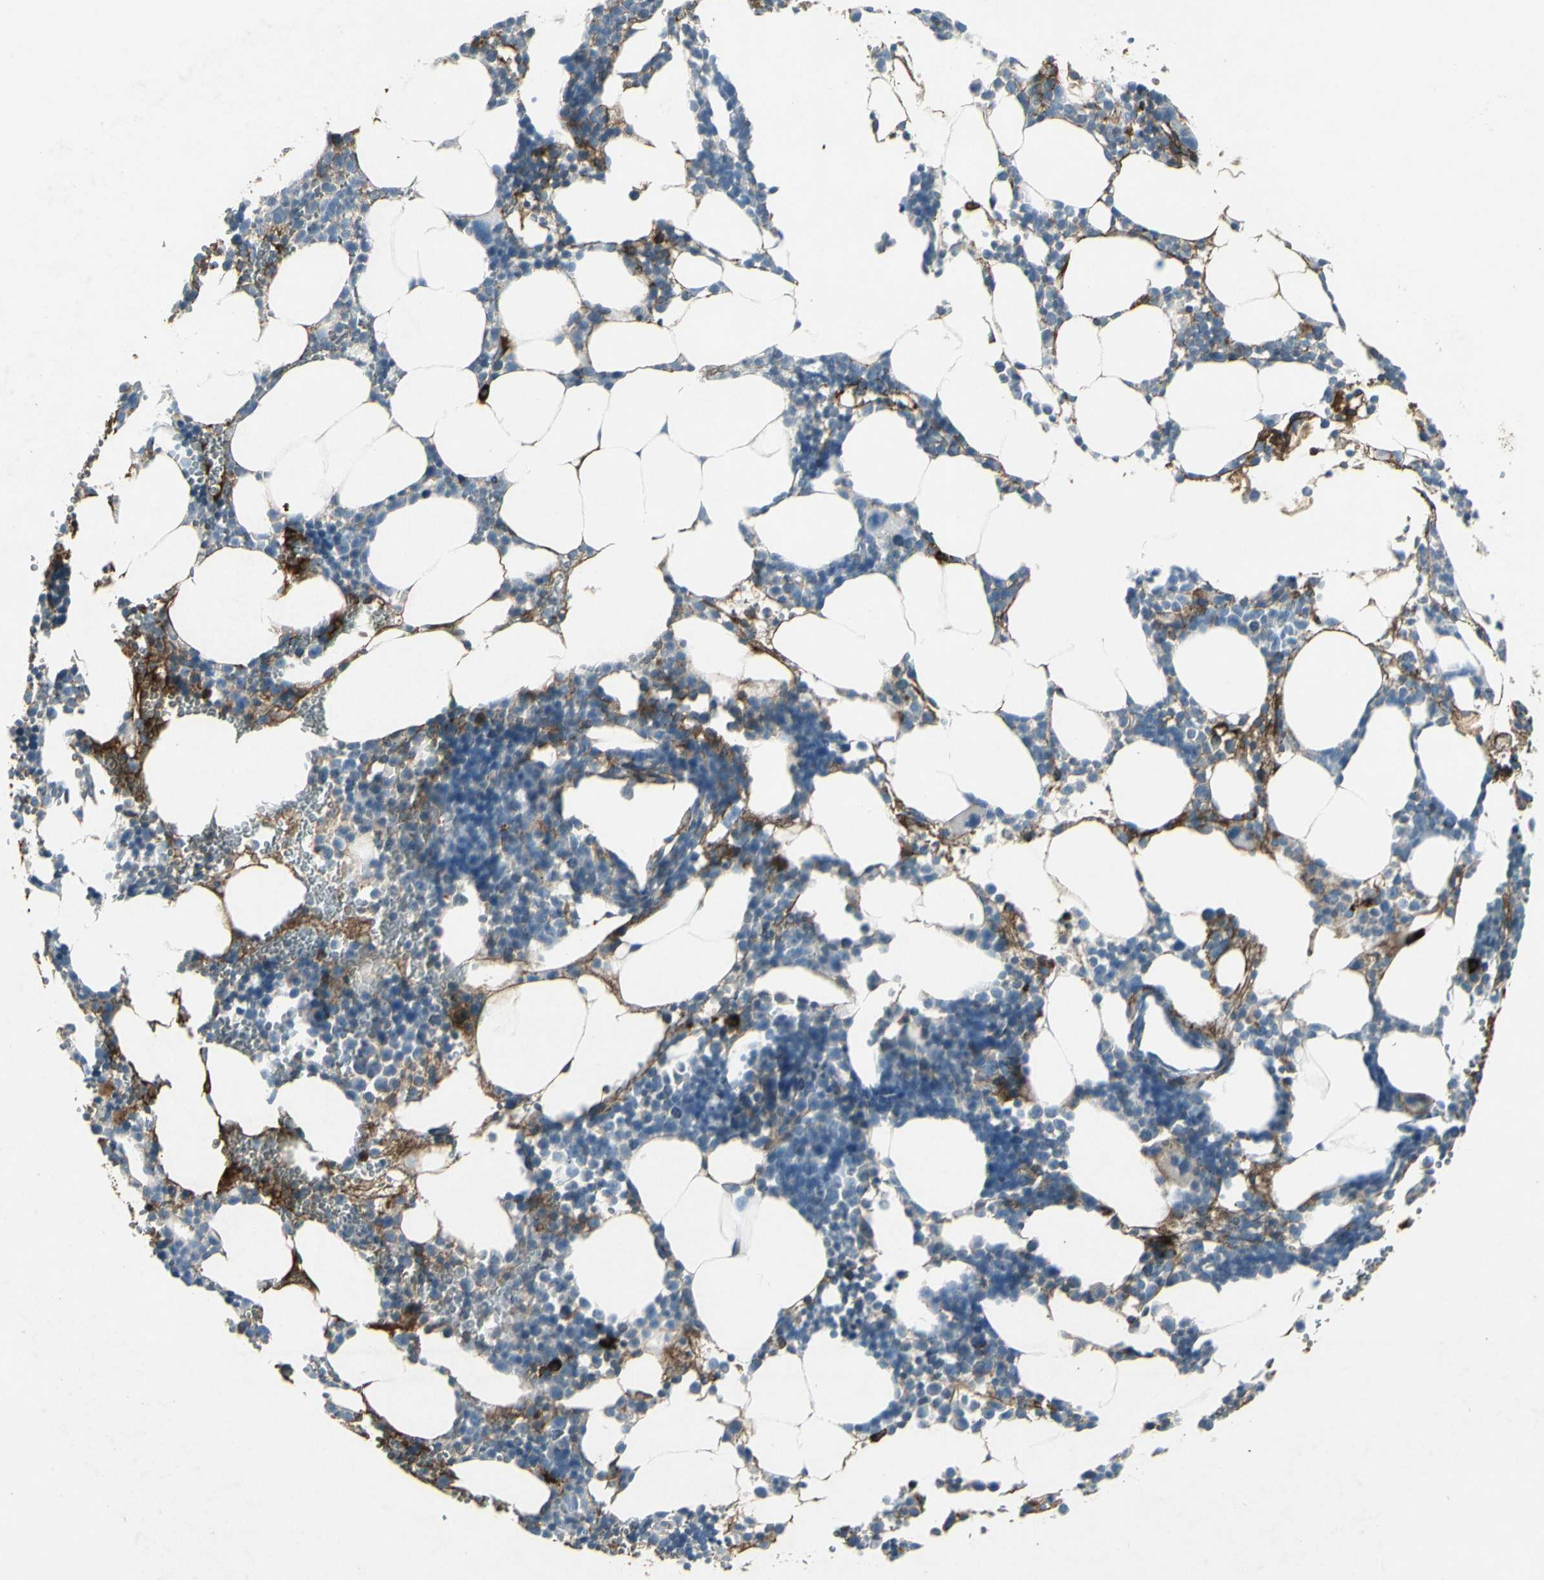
{"staining": {"intensity": "strong", "quantity": "<25%", "location": "cytoplasmic/membranous"}, "tissue": "bone marrow", "cell_type": "Hematopoietic cells", "image_type": "normal", "snomed": [{"axis": "morphology", "description": "Normal tissue, NOS"}, {"axis": "morphology", "description": "Inflammation, NOS"}, {"axis": "topography", "description": "Bone marrow"}], "caption": "Normal bone marrow was stained to show a protein in brown. There is medium levels of strong cytoplasmic/membranous positivity in about <25% of hematopoietic cells.", "gene": "IGHM", "patient": {"sex": "male", "age": 42}}